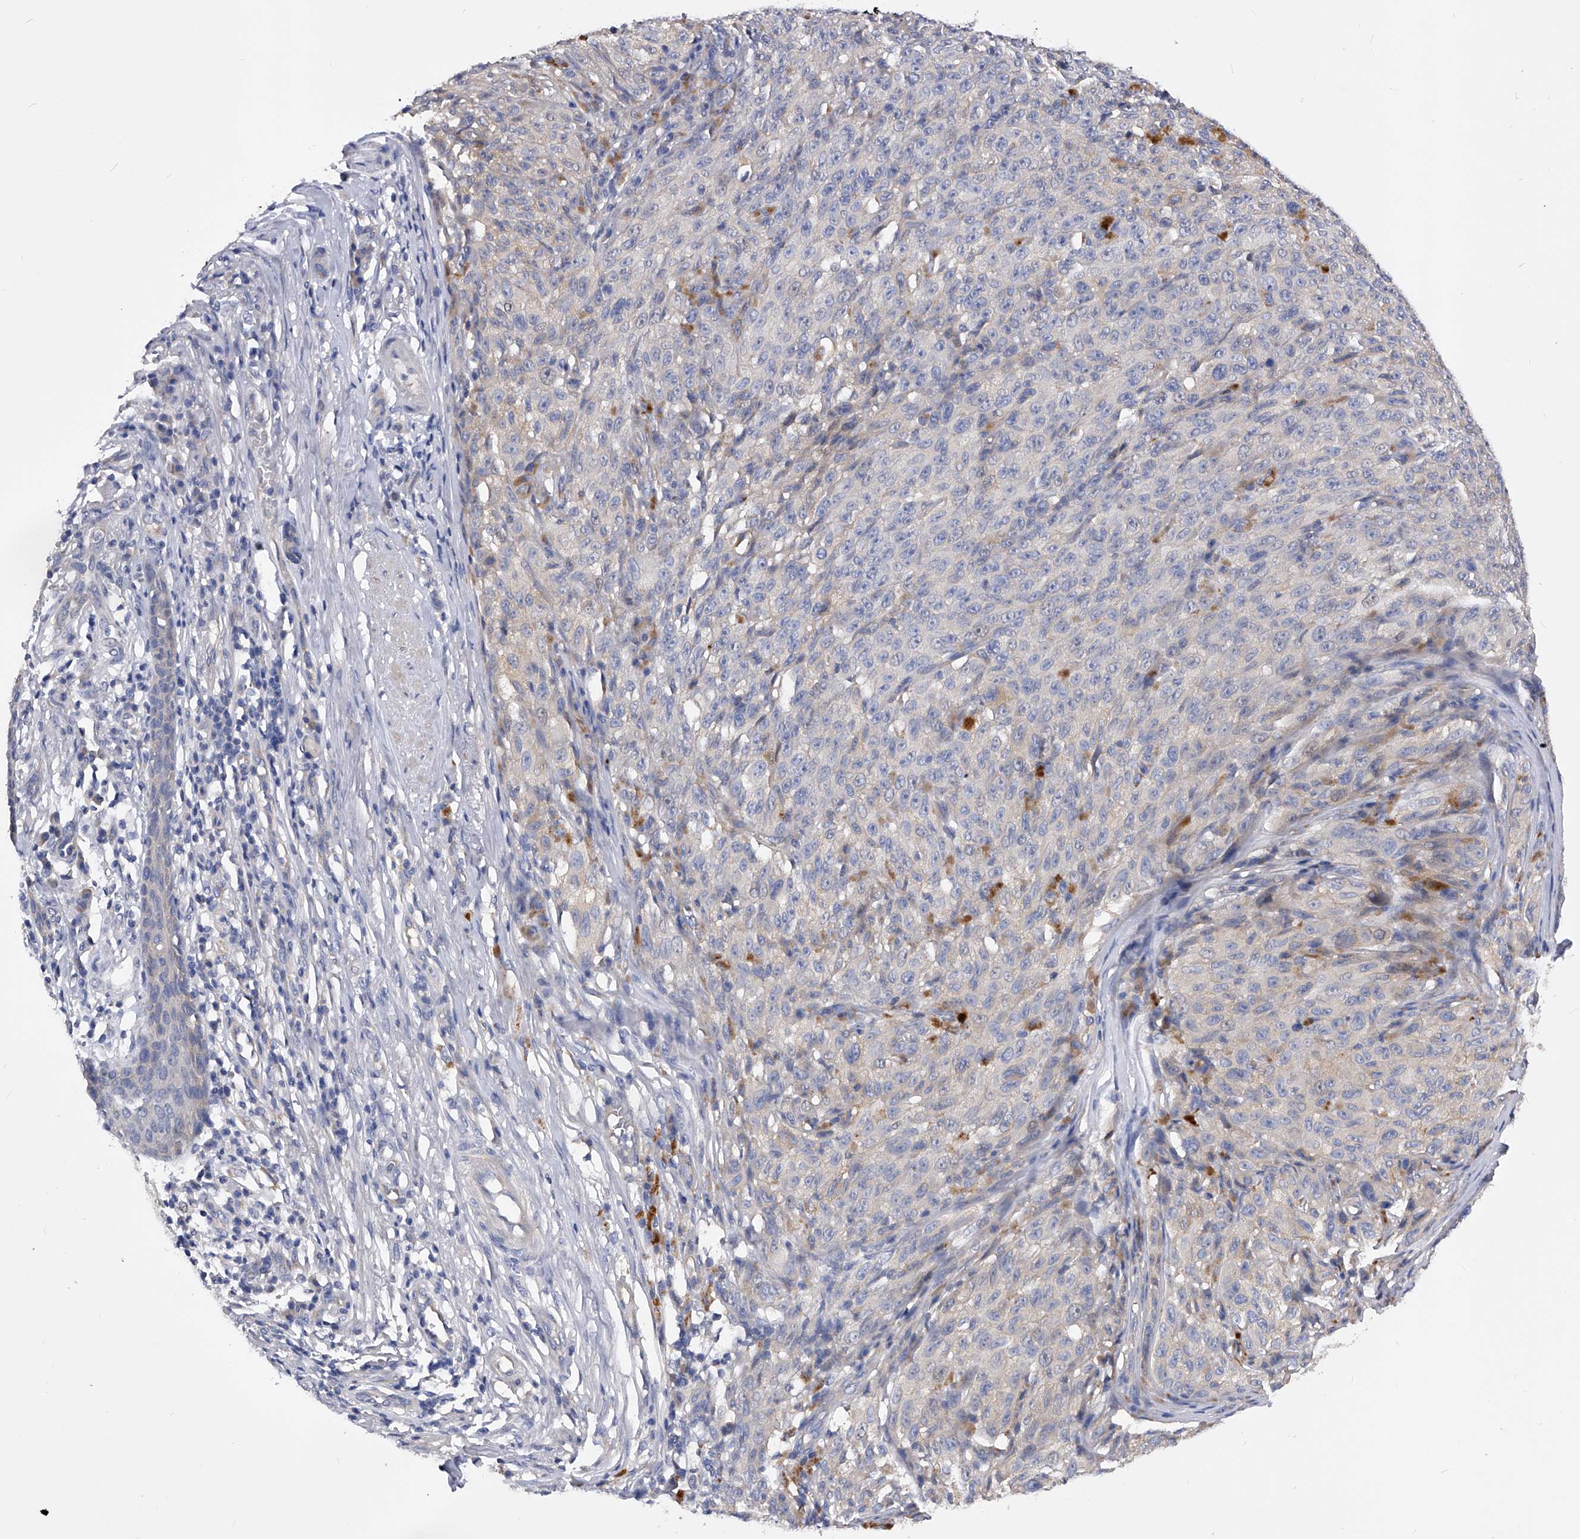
{"staining": {"intensity": "negative", "quantity": "none", "location": "none"}, "tissue": "melanoma", "cell_type": "Tumor cells", "image_type": "cancer", "snomed": [{"axis": "morphology", "description": "Malignant melanoma, NOS"}, {"axis": "topography", "description": "Skin"}], "caption": "Immunohistochemical staining of human malignant melanoma demonstrates no significant positivity in tumor cells.", "gene": "PPP5C", "patient": {"sex": "female", "age": 82}}